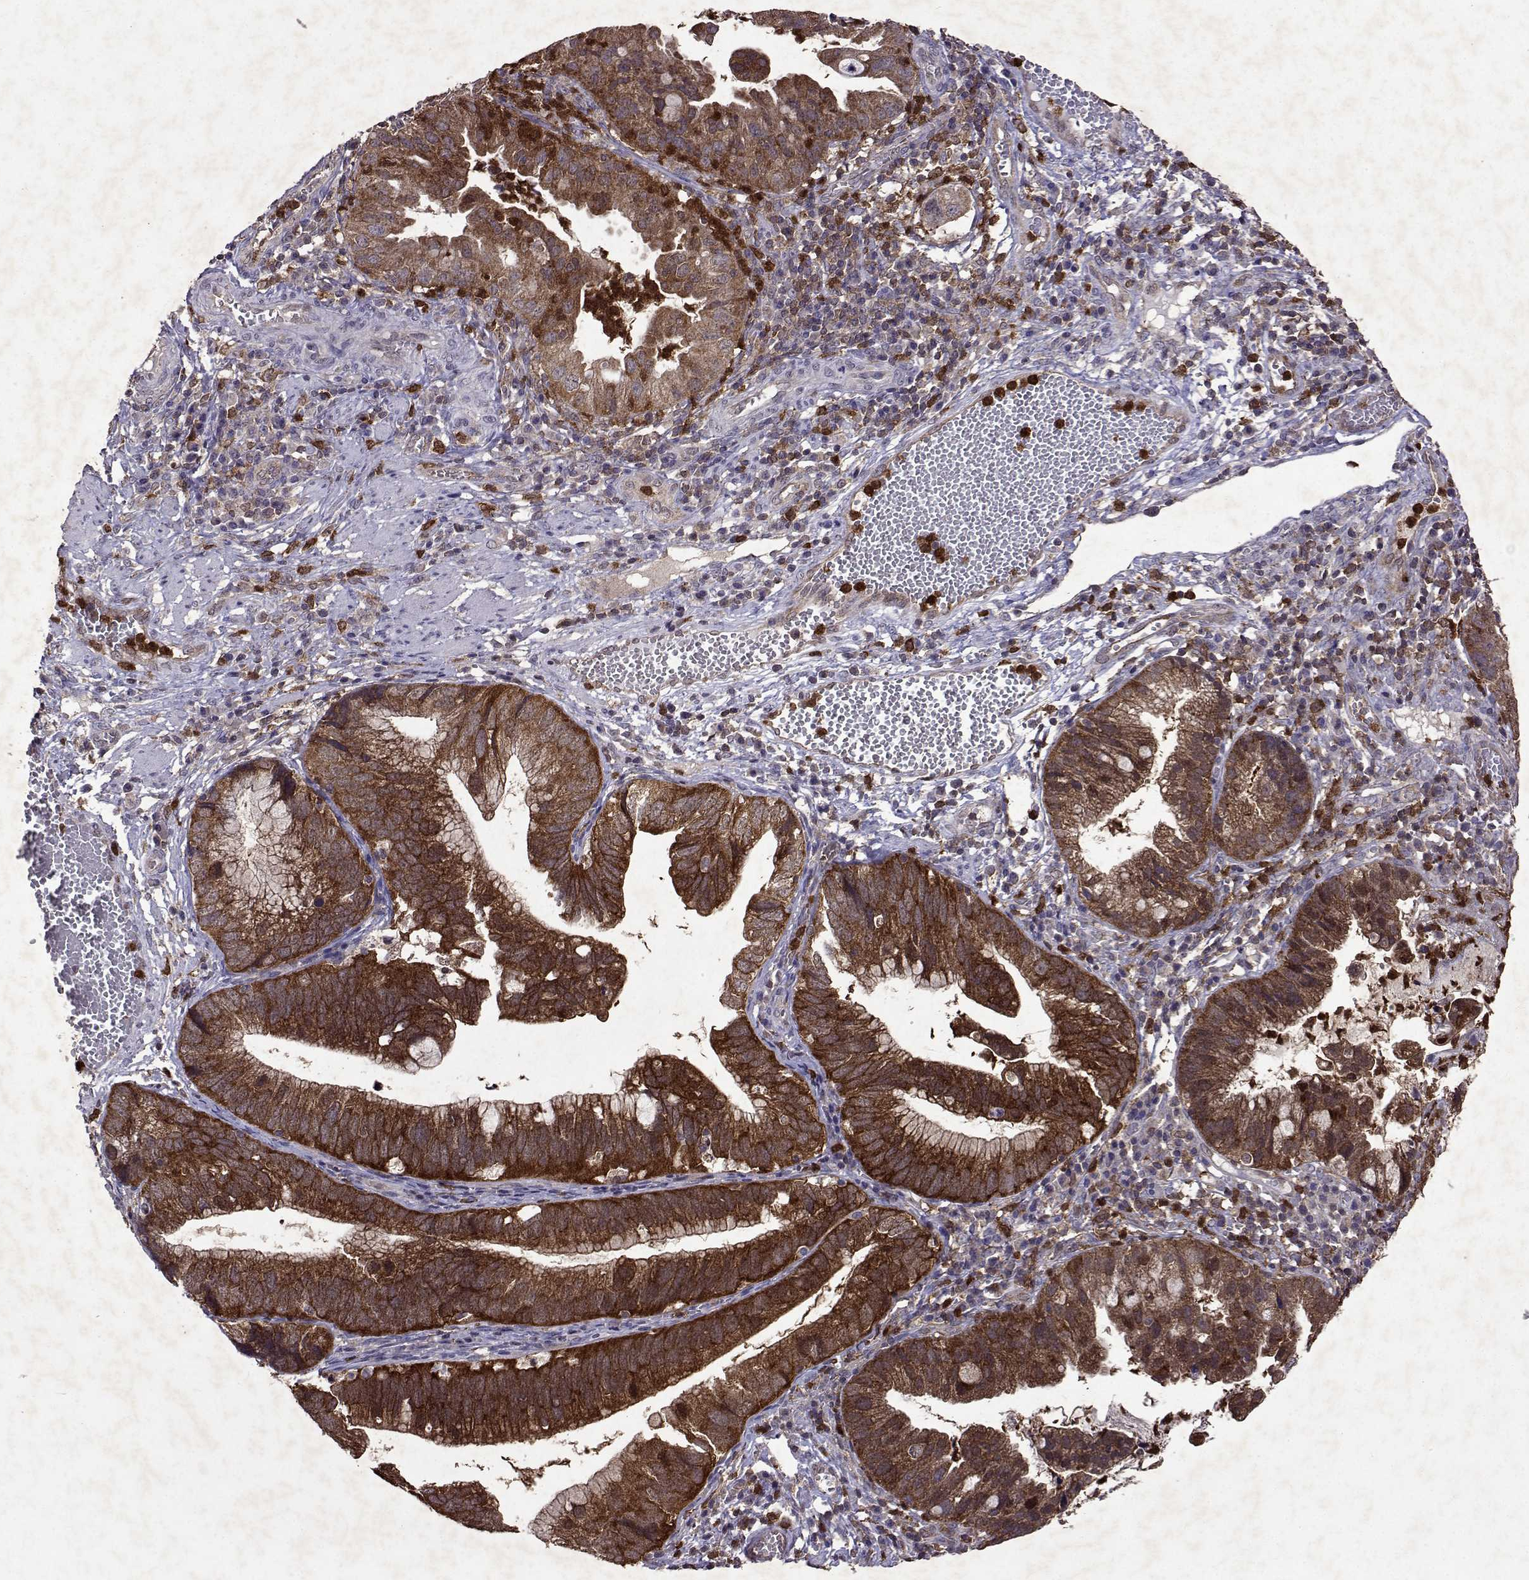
{"staining": {"intensity": "strong", "quantity": ">75%", "location": "cytoplasmic/membranous"}, "tissue": "cervical cancer", "cell_type": "Tumor cells", "image_type": "cancer", "snomed": [{"axis": "morphology", "description": "Adenocarcinoma, NOS"}, {"axis": "topography", "description": "Cervix"}], "caption": "This histopathology image shows cervical adenocarcinoma stained with IHC to label a protein in brown. The cytoplasmic/membranous of tumor cells show strong positivity for the protein. Nuclei are counter-stained blue.", "gene": "APAF1", "patient": {"sex": "female", "age": 34}}